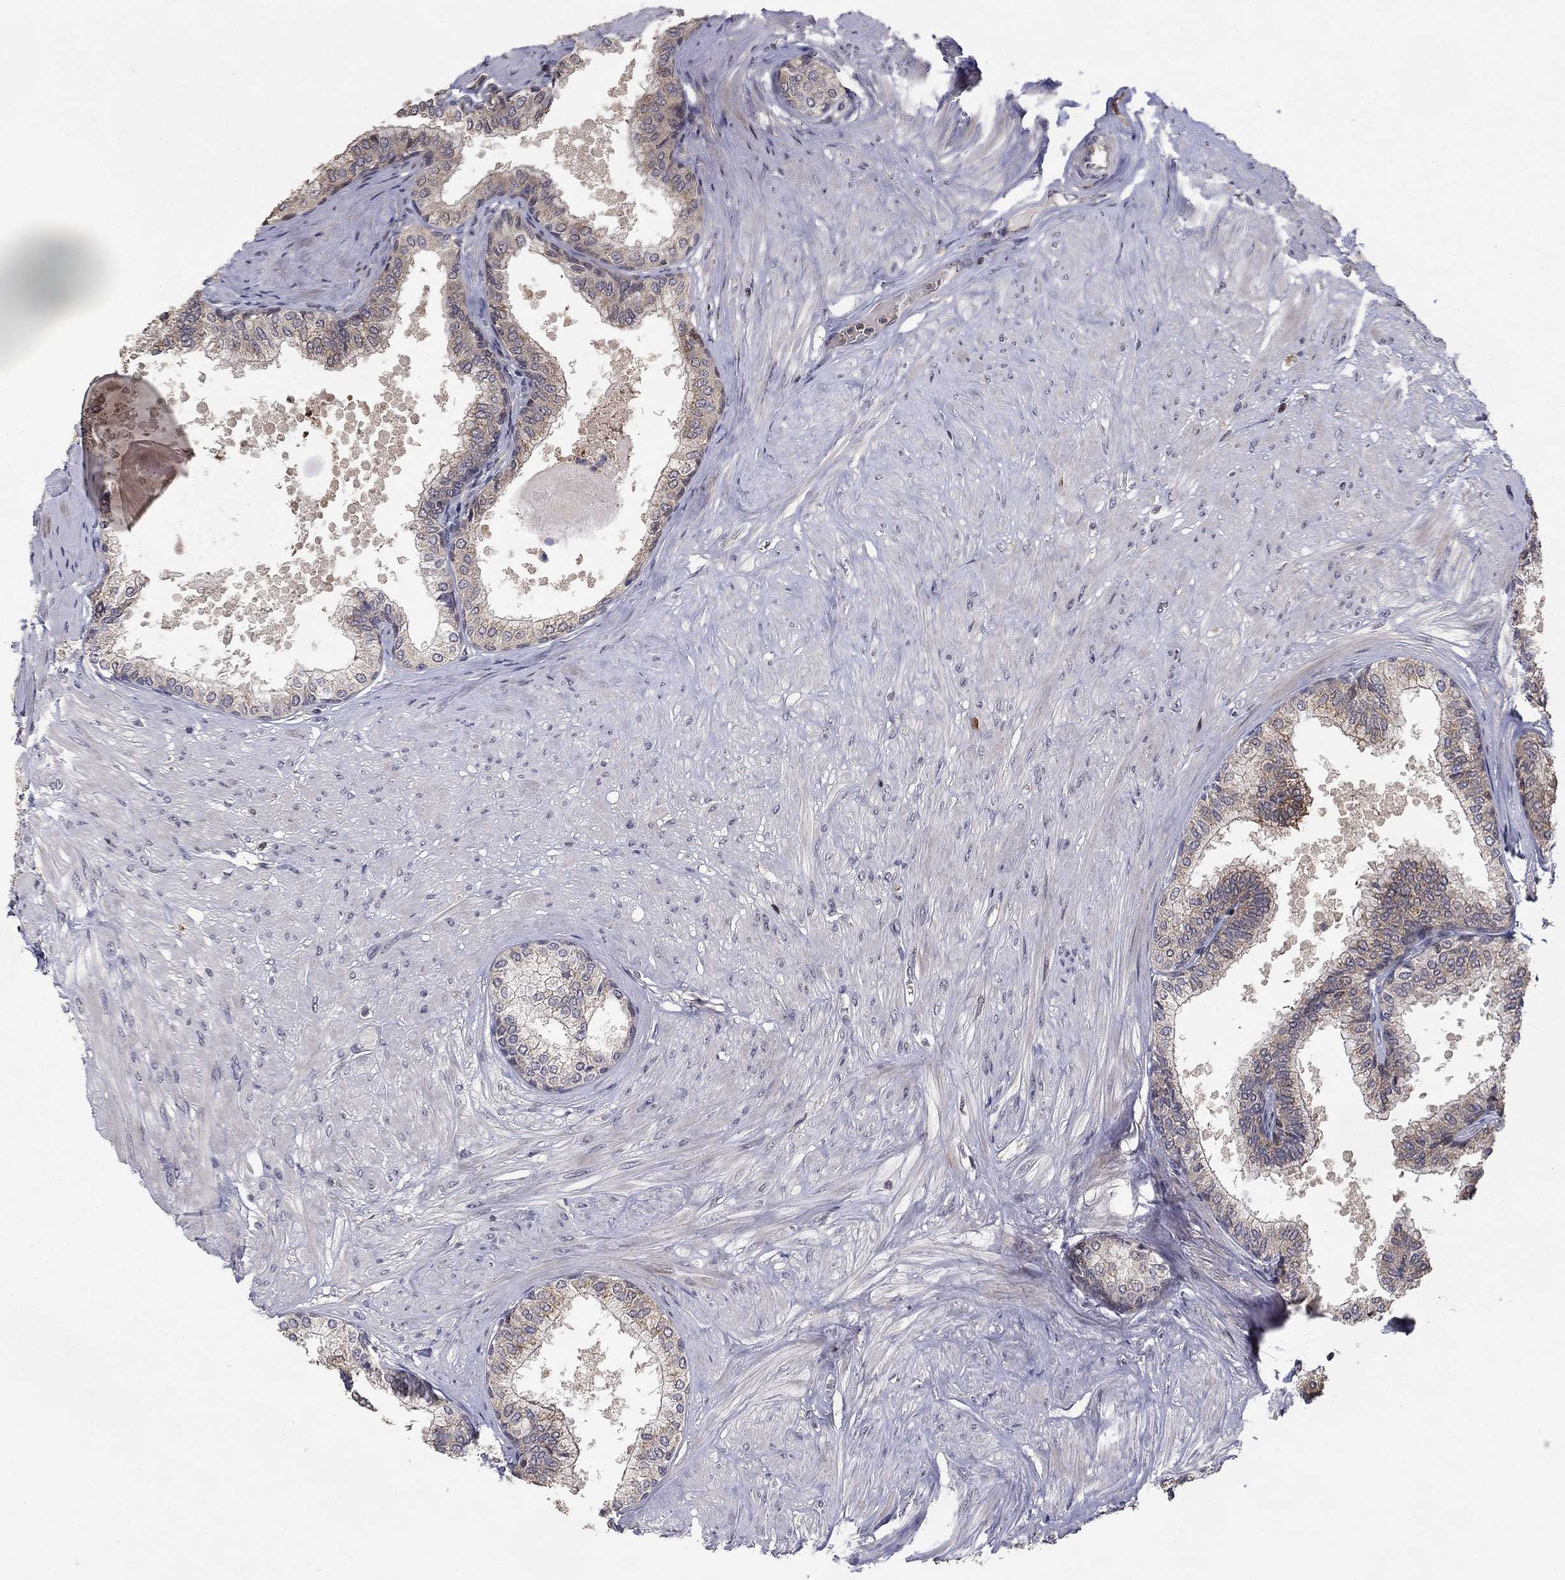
{"staining": {"intensity": "moderate", "quantity": "<25%", "location": "cytoplasmic/membranous"}, "tissue": "prostate", "cell_type": "Glandular cells", "image_type": "normal", "snomed": [{"axis": "morphology", "description": "Normal tissue, NOS"}, {"axis": "topography", "description": "Prostate"}], "caption": "Protein staining by immunohistochemistry reveals moderate cytoplasmic/membranous expression in approximately <25% of glandular cells in benign prostate.", "gene": "LPCAT4", "patient": {"sex": "male", "age": 63}}